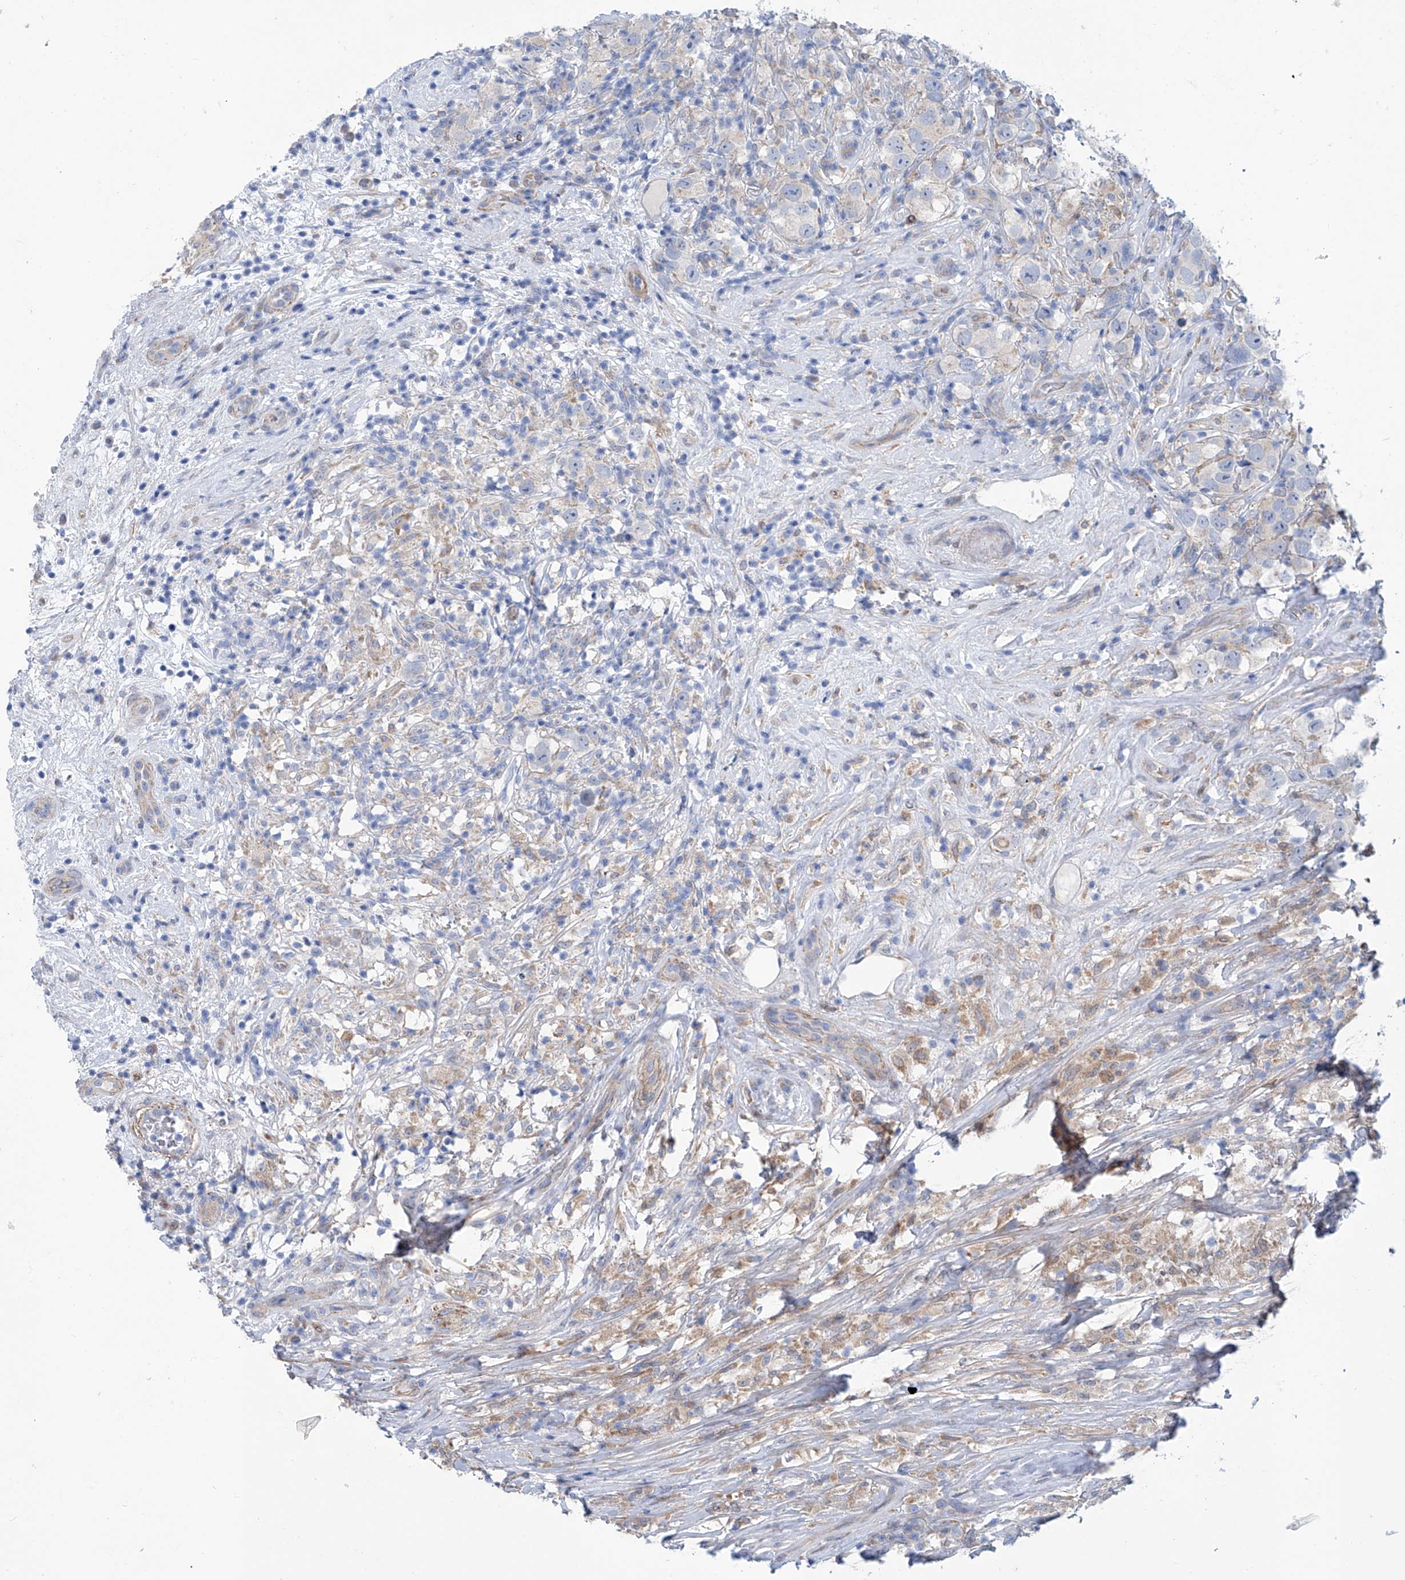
{"staining": {"intensity": "negative", "quantity": "none", "location": "none"}, "tissue": "testis cancer", "cell_type": "Tumor cells", "image_type": "cancer", "snomed": [{"axis": "morphology", "description": "Seminoma, NOS"}, {"axis": "topography", "description": "Testis"}], "caption": "Protein analysis of testis cancer reveals no significant positivity in tumor cells.", "gene": "TNN", "patient": {"sex": "male", "age": 49}}